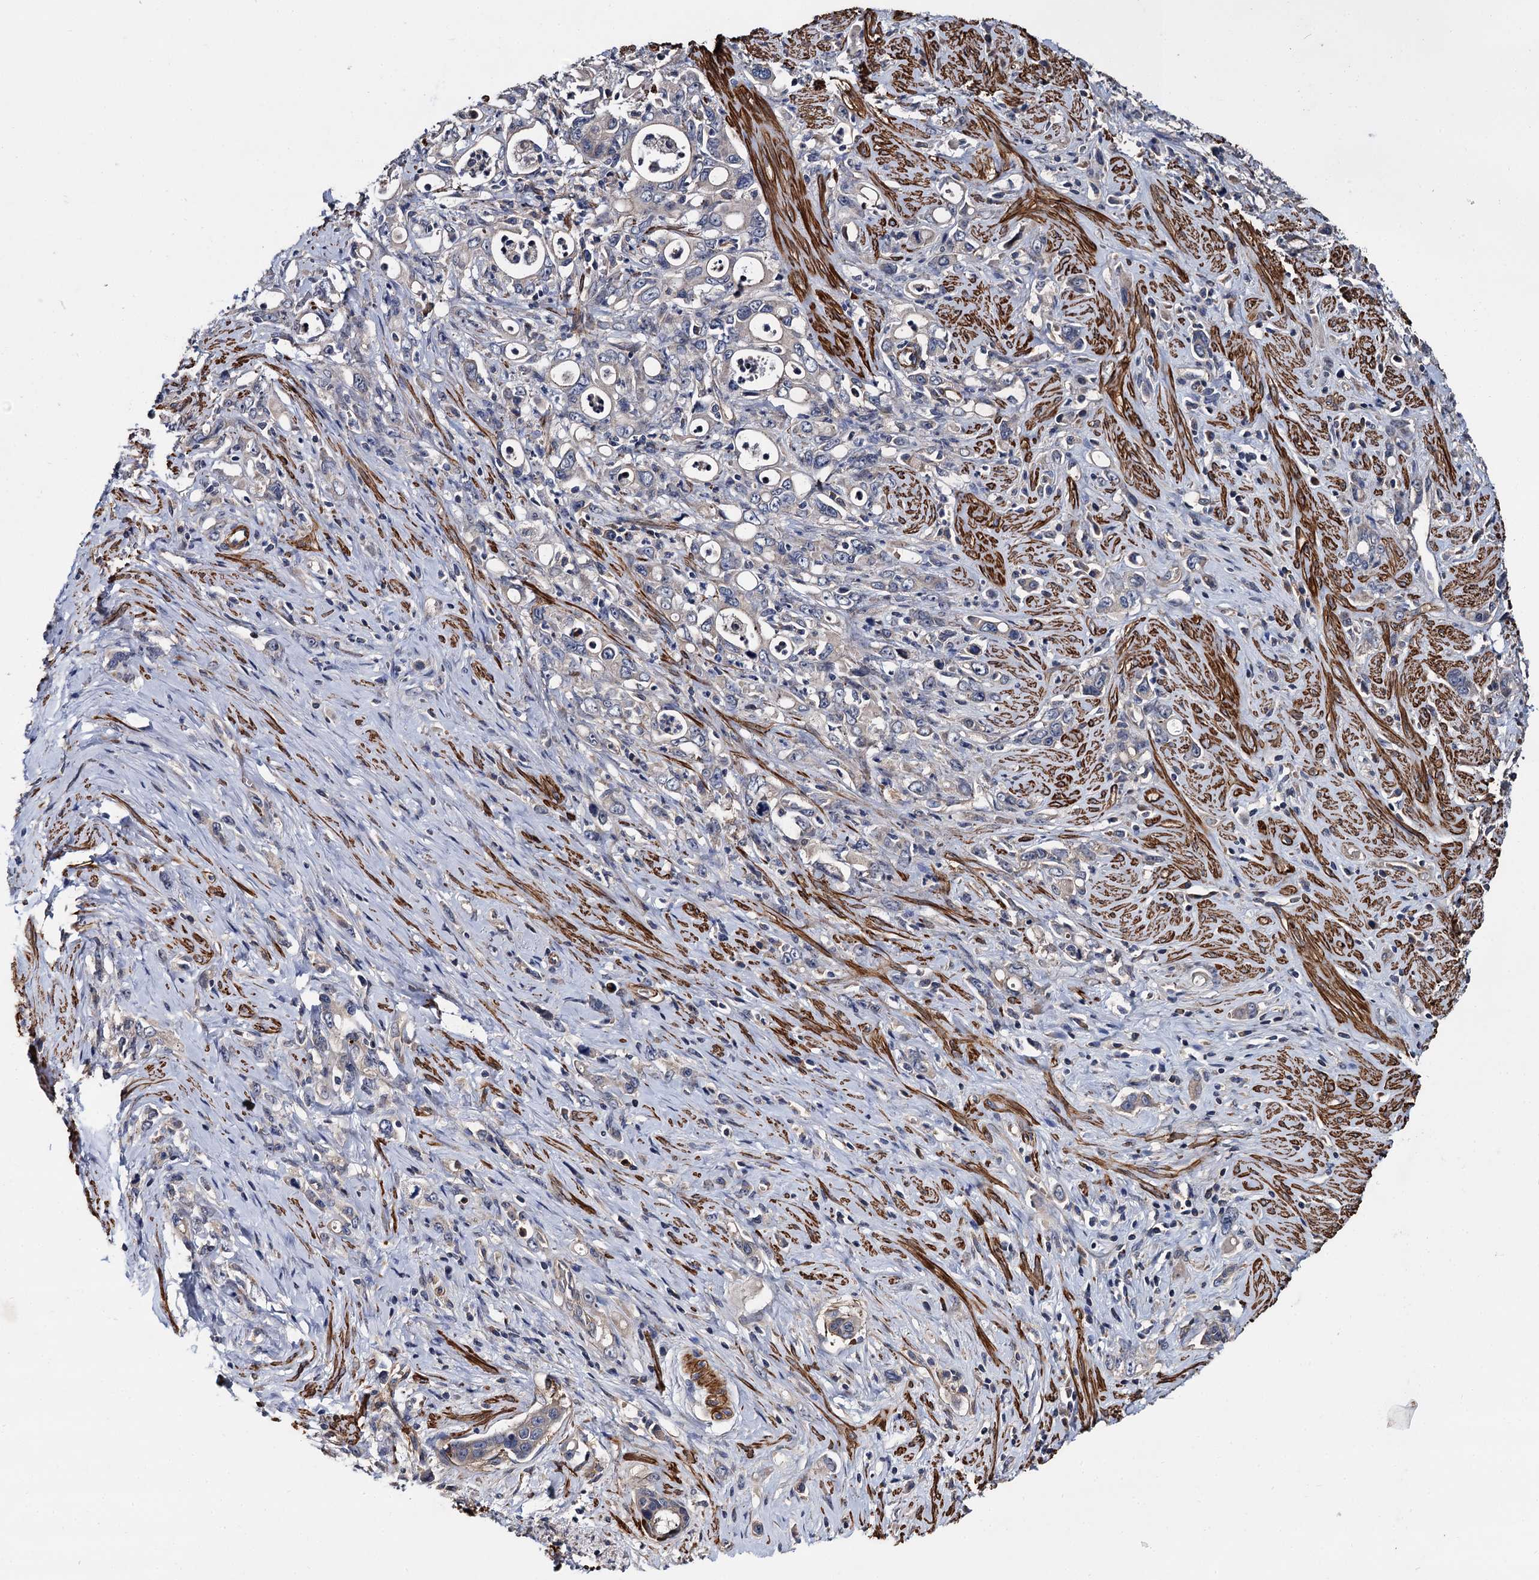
{"staining": {"intensity": "weak", "quantity": "<25%", "location": "cytoplasmic/membranous"}, "tissue": "stomach cancer", "cell_type": "Tumor cells", "image_type": "cancer", "snomed": [{"axis": "morphology", "description": "Adenocarcinoma, NOS"}, {"axis": "topography", "description": "Stomach, lower"}], "caption": "Tumor cells are negative for brown protein staining in stomach cancer.", "gene": "ISM2", "patient": {"sex": "female", "age": 43}}